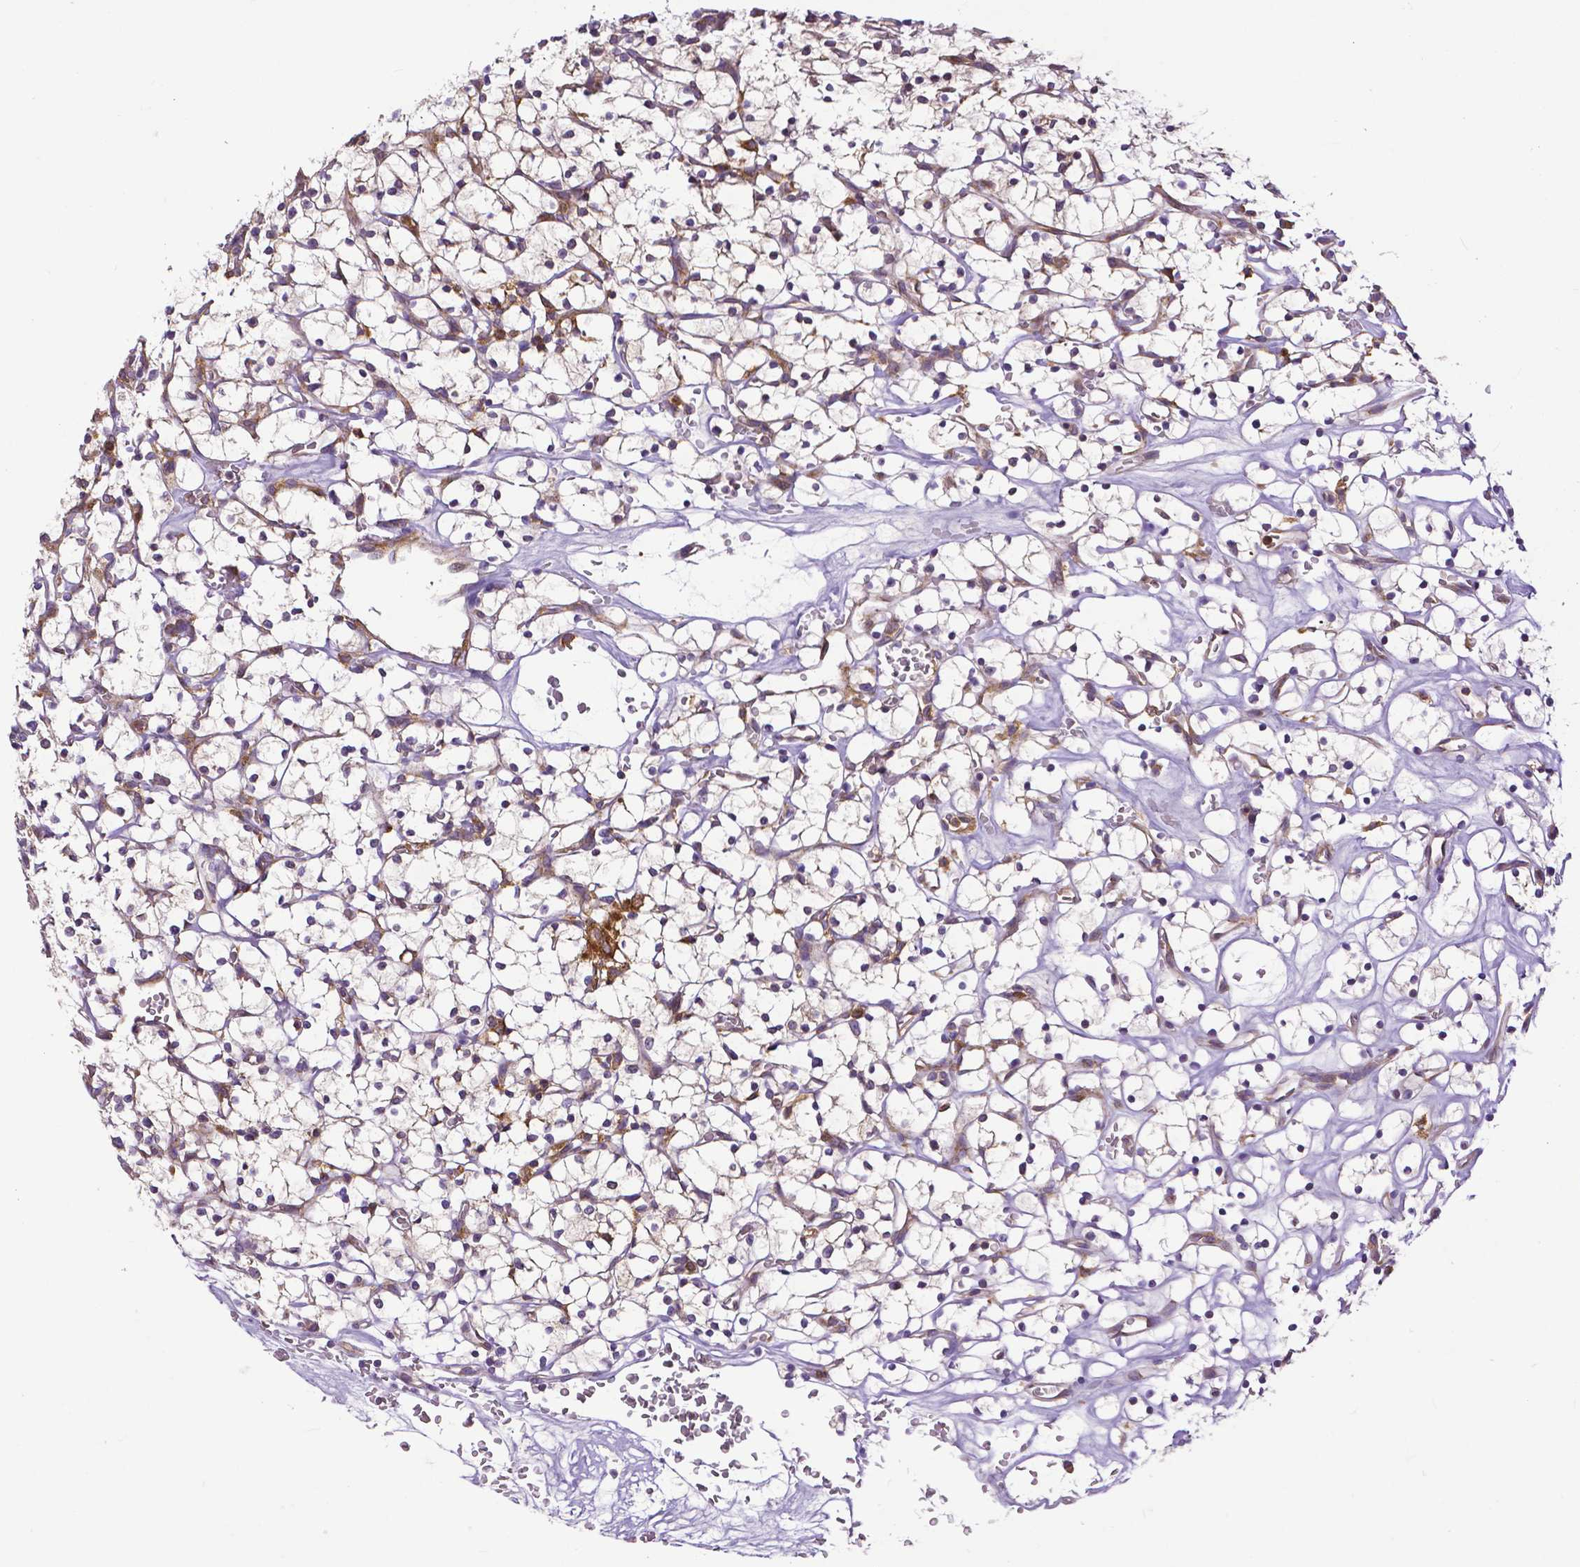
{"staining": {"intensity": "weak", "quantity": "<25%", "location": "cytoplasmic/membranous"}, "tissue": "renal cancer", "cell_type": "Tumor cells", "image_type": "cancer", "snomed": [{"axis": "morphology", "description": "Adenocarcinoma, NOS"}, {"axis": "topography", "description": "Kidney"}], "caption": "Human renal adenocarcinoma stained for a protein using immunohistochemistry exhibits no positivity in tumor cells.", "gene": "DICER1", "patient": {"sex": "female", "age": 64}}